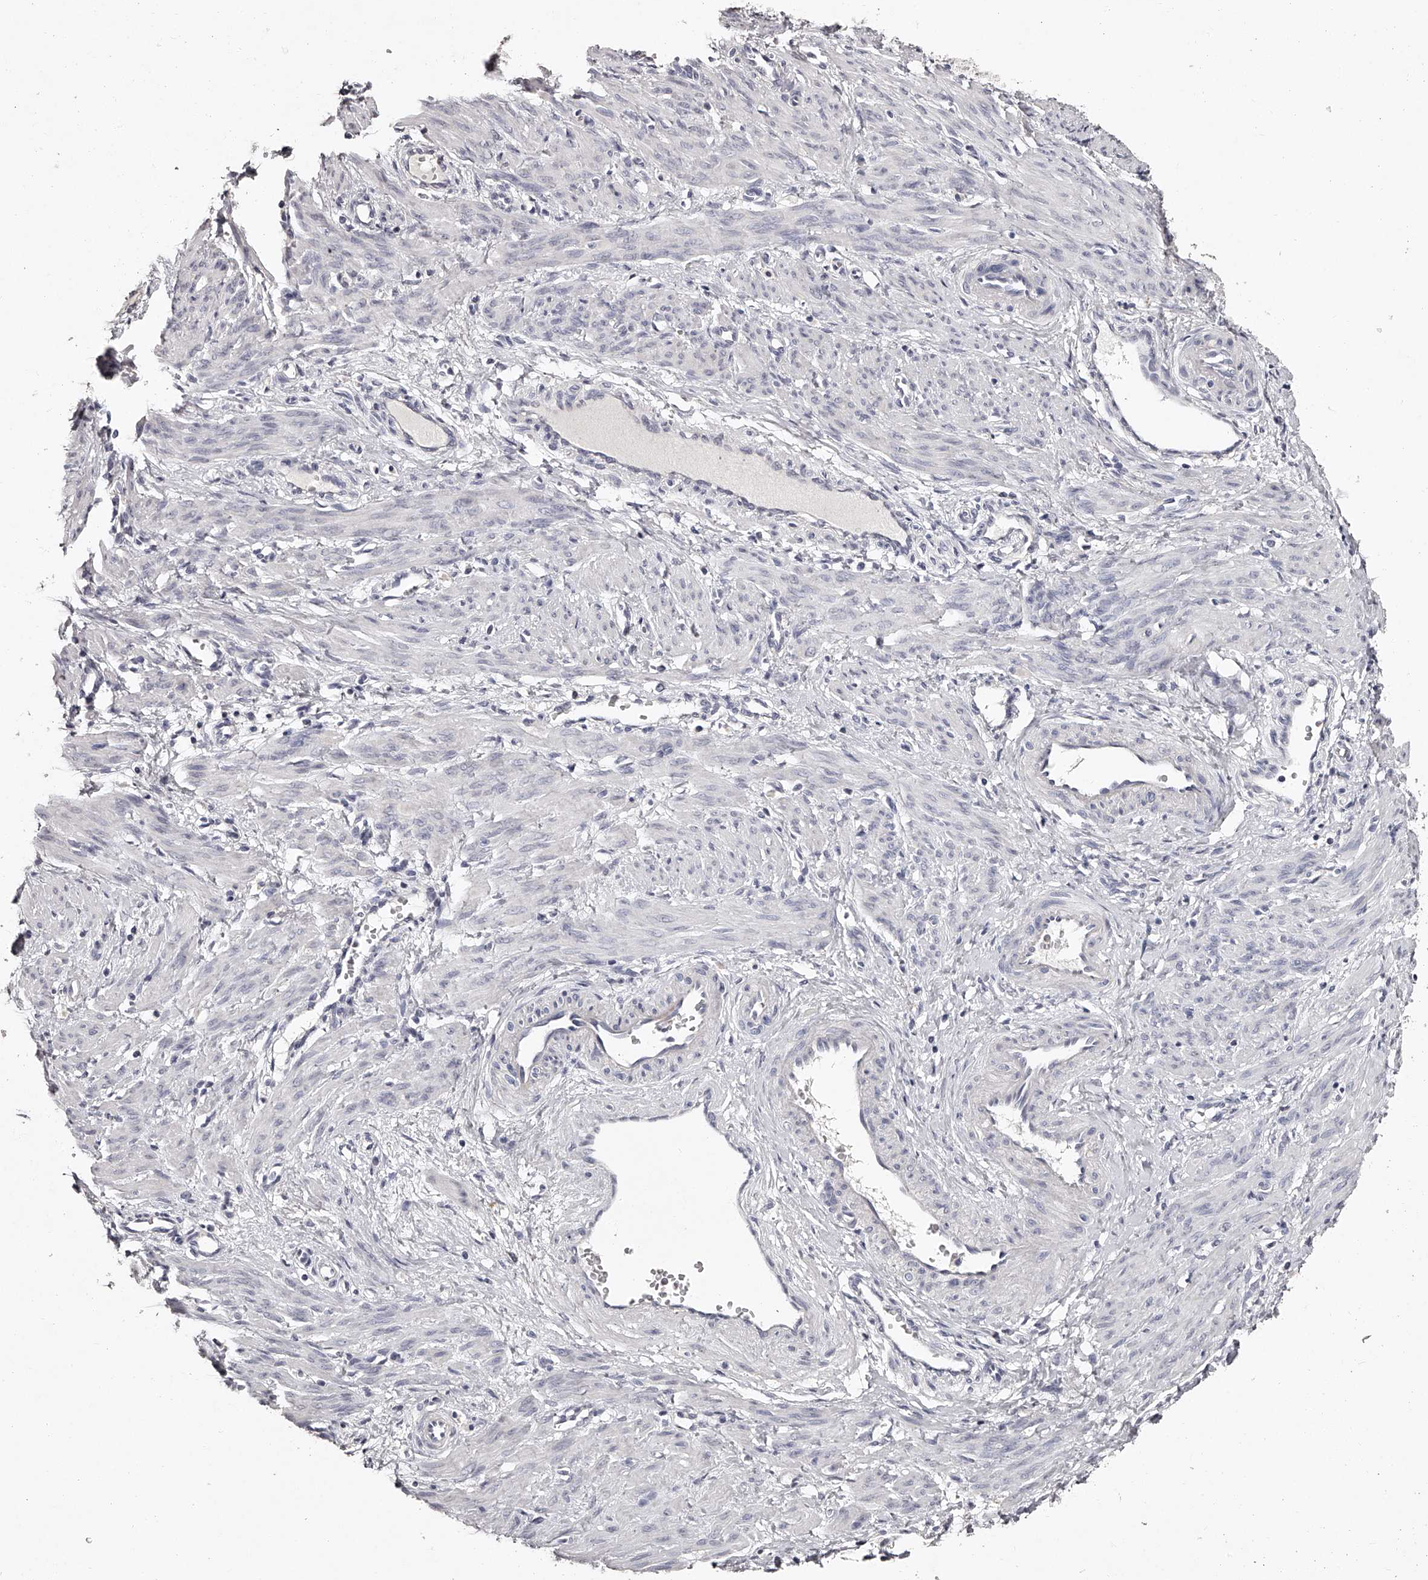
{"staining": {"intensity": "negative", "quantity": "none", "location": "none"}, "tissue": "smooth muscle", "cell_type": "Smooth muscle cells", "image_type": "normal", "snomed": [{"axis": "morphology", "description": "Normal tissue, NOS"}, {"axis": "topography", "description": "Endometrium"}], "caption": "Human smooth muscle stained for a protein using IHC exhibits no staining in smooth muscle cells.", "gene": "NT5DC1", "patient": {"sex": "female", "age": 33}}